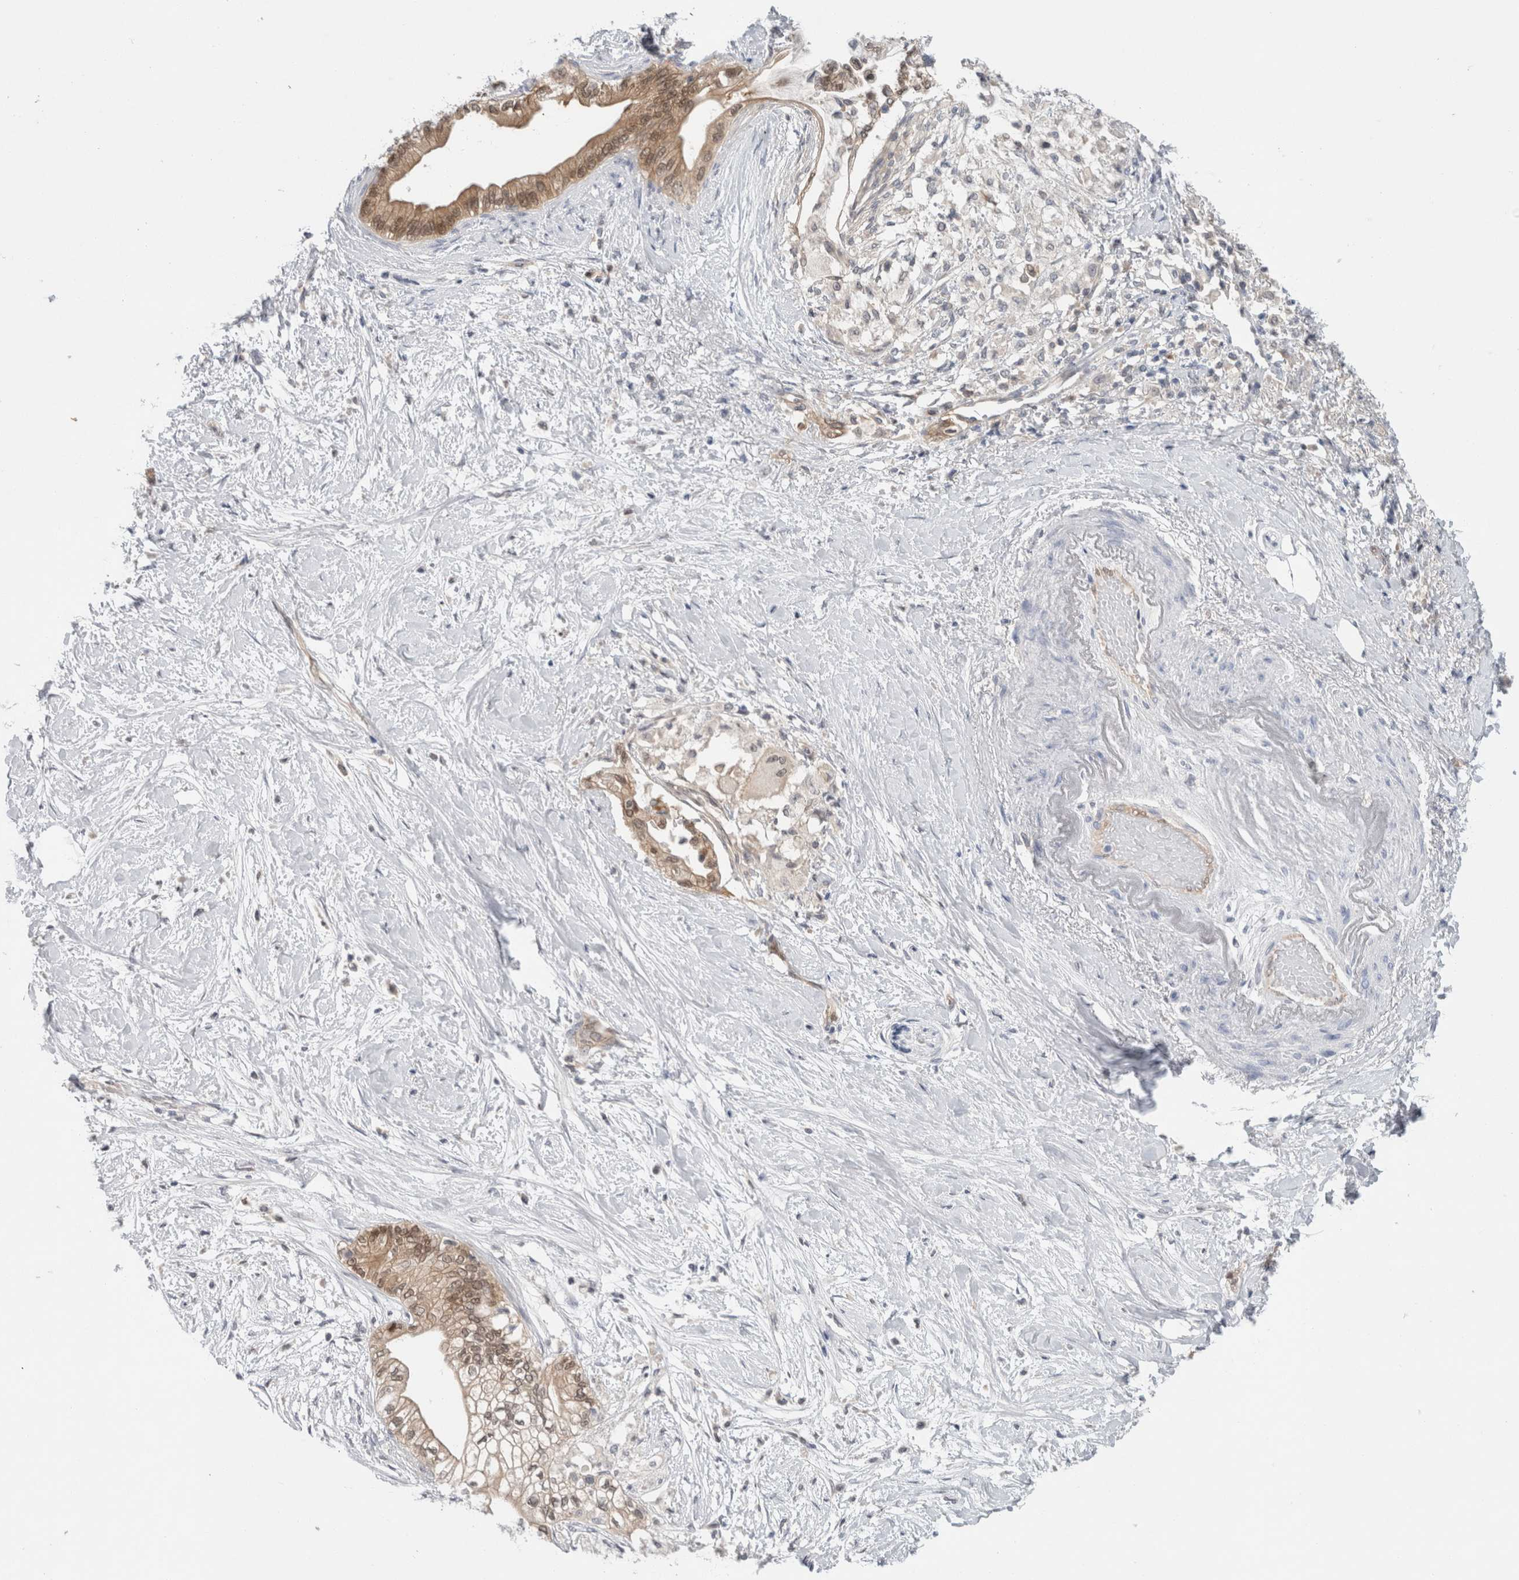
{"staining": {"intensity": "moderate", "quantity": "25%-75%", "location": "cytoplasmic/membranous,nuclear"}, "tissue": "pancreatic cancer", "cell_type": "Tumor cells", "image_type": "cancer", "snomed": [{"axis": "morphology", "description": "Normal tissue, NOS"}, {"axis": "morphology", "description": "Adenocarcinoma, NOS"}, {"axis": "topography", "description": "Pancreas"}, {"axis": "topography", "description": "Duodenum"}], "caption": "Human pancreatic adenocarcinoma stained with a protein marker displays moderate staining in tumor cells.", "gene": "CASP6", "patient": {"sex": "female", "age": 60}}